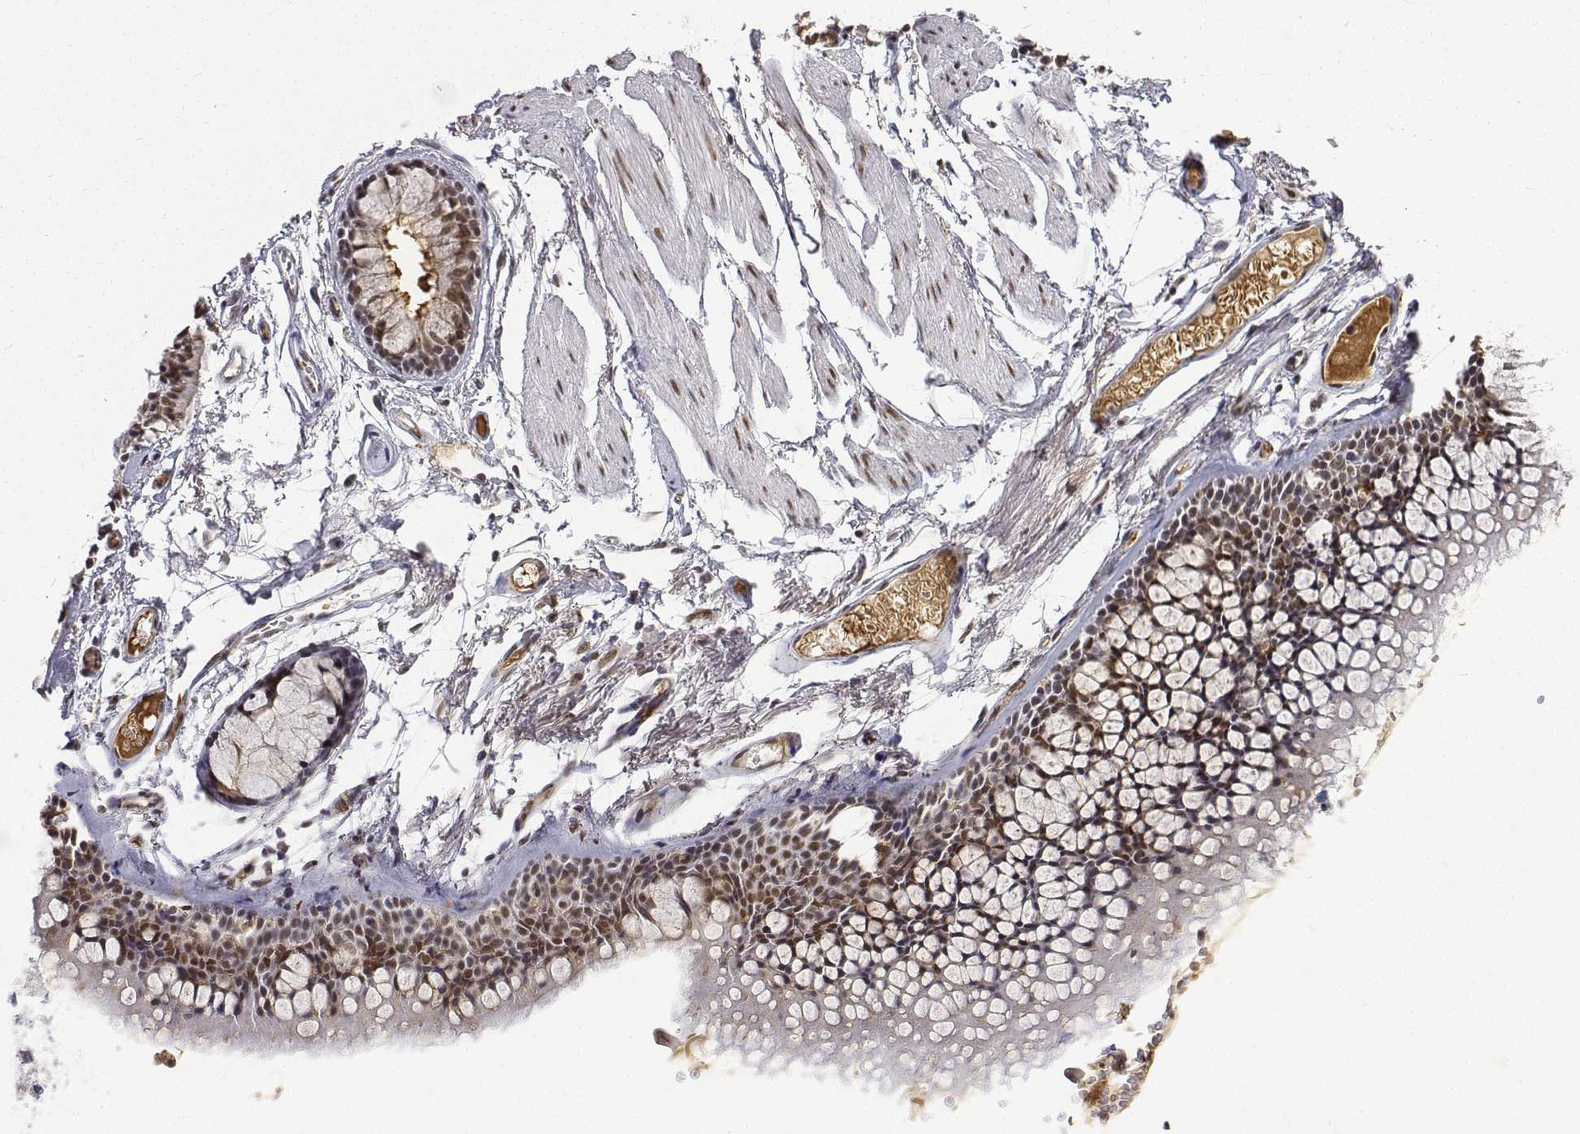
{"staining": {"intensity": "strong", "quantity": ">75%", "location": "nuclear"}, "tissue": "soft tissue", "cell_type": "Chondrocytes", "image_type": "normal", "snomed": [{"axis": "morphology", "description": "Normal tissue, NOS"}, {"axis": "topography", "description": "Cartilage tissue"}, {"axis": "topography", "description": "Bronchus"}], "caption": "Immunohistochemical staining of normal soft tissue exhibits strong nuclear protein staining in about >75% of chondrocytes.", "gene": "ATRX", "patient": {"sex": "female", "age": 79}}